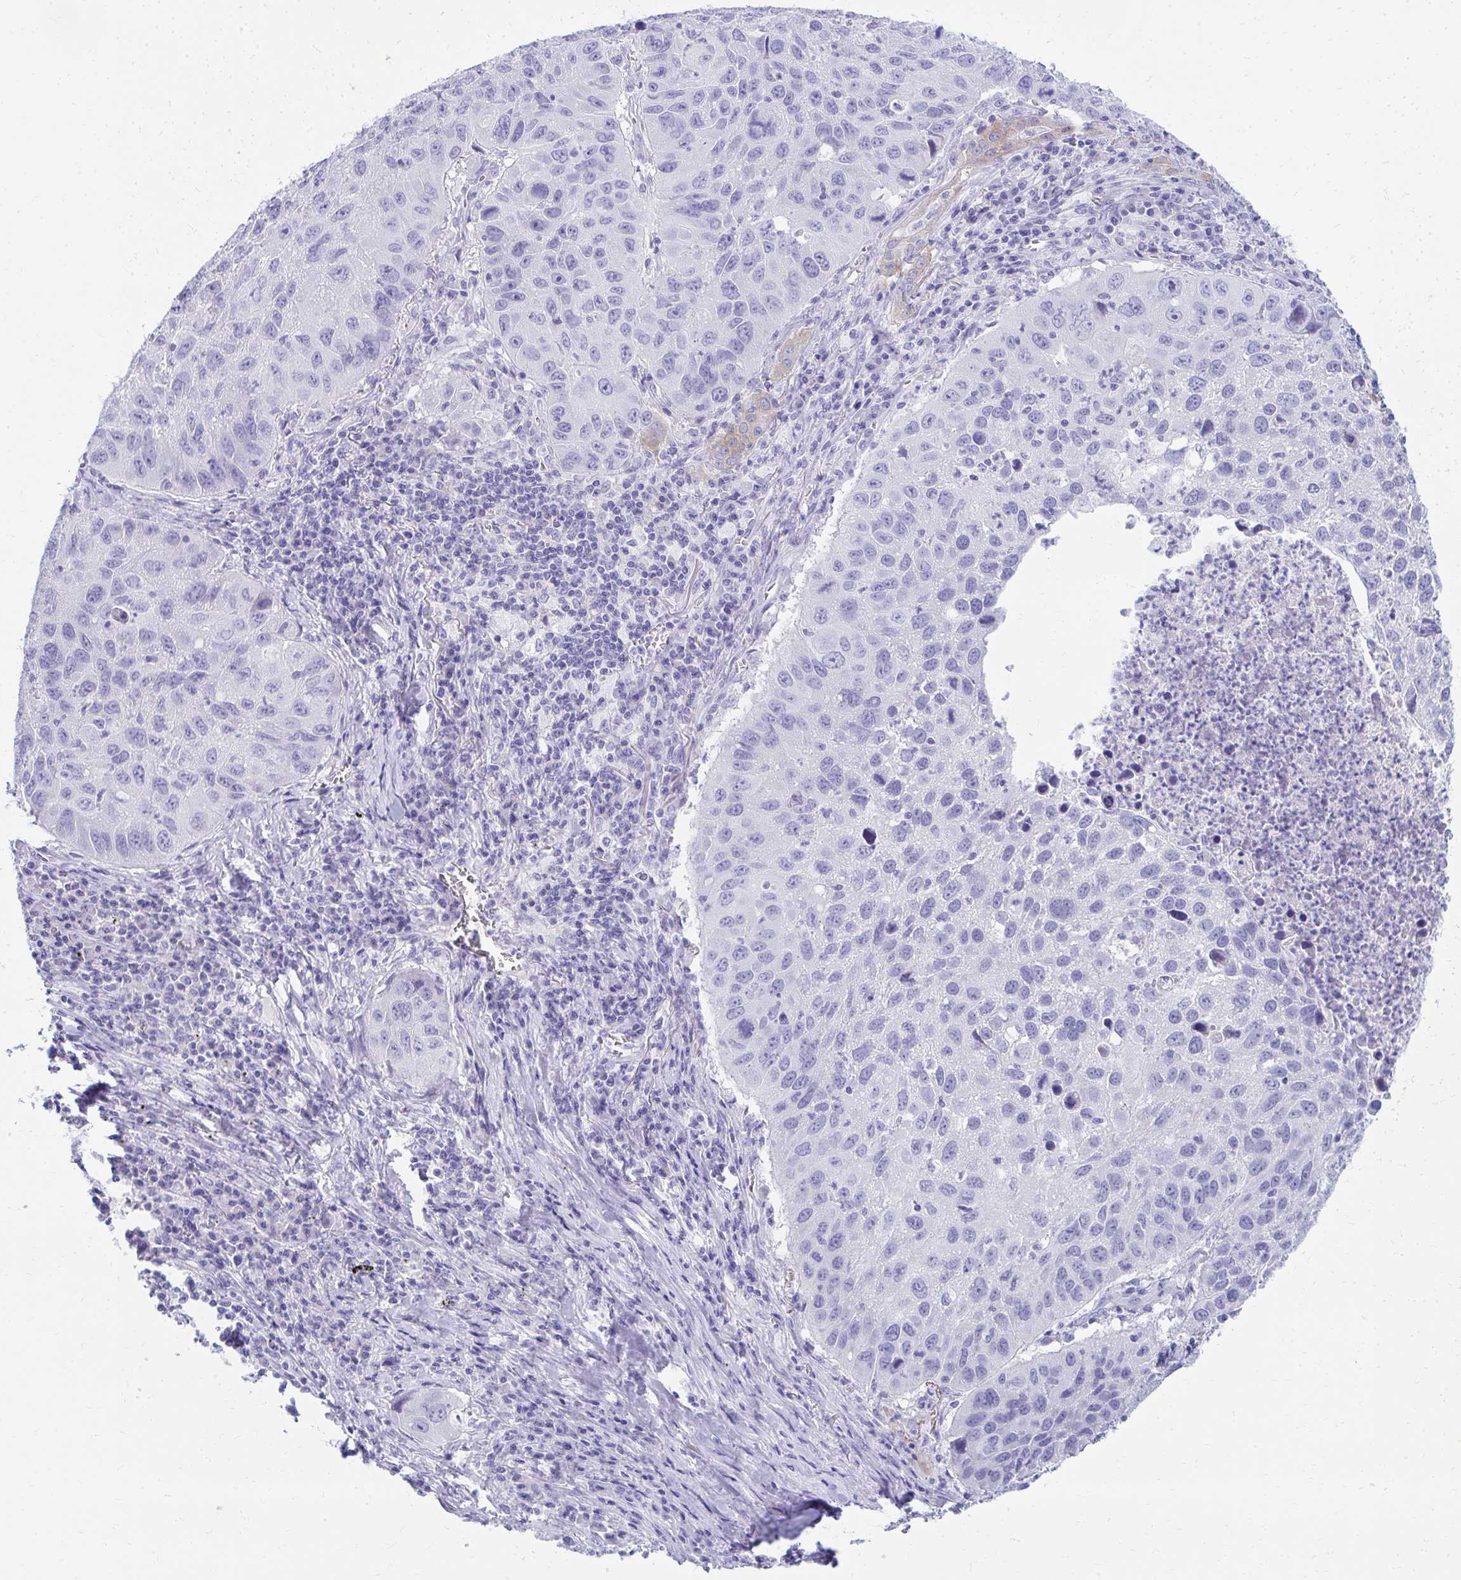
{"staining": {"intensity": "negative", "quantity": "none", "location": "none"}, "tissue": "lung cancer", "cell_type": "Tumor cells", "image_type": "cancer", "snomed": [{"axis": "morphology", "description": "Squamous cell carcinoma, NOS"}, {"axis": "topography", "description": "Lung"}], "caption": "Immunohistochemistry of human lung cancer (squamous cell carcinoma) displays no expression in tumor cells.", "gene": "SEC14L3", "patient": {"sex": "female", "age": 61}}